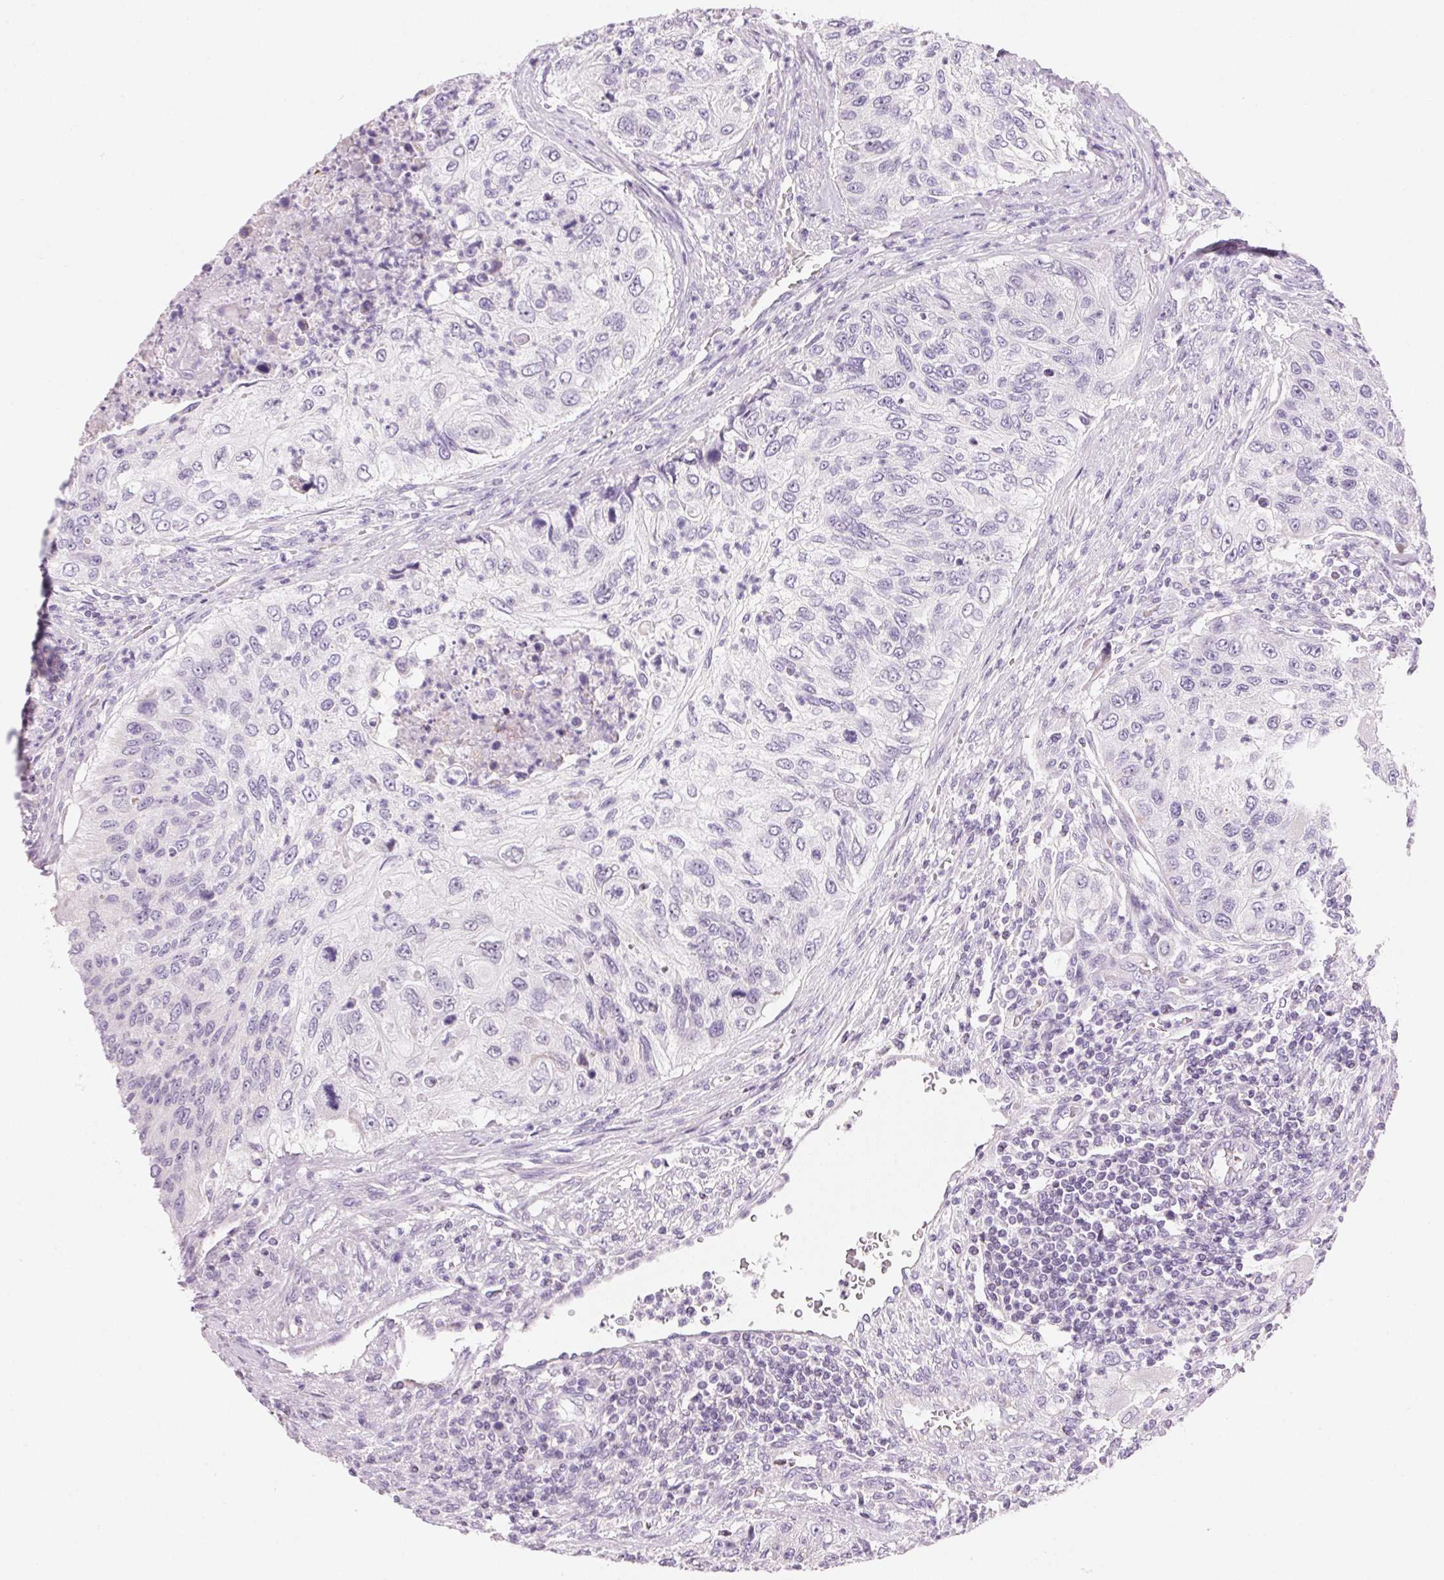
{"staining": {"intensity": "negative", "quantity": "none", "location": "none"}, "tissue": "urothelial cancer", "cell_type": "Tumor cells", "image_type": "cancer", "snomed": [{"axis": "morphology", "description": "Urothelial carcinoma, High grade"}, {"axis": "topography", "description": "Urinary bladder"}], "caption": "Tumor cells are negative for brown protein staining in urothelial carcinoma (high-grade).", "gene": "CYP11B1", "patient": {"sex": "female", "age": 60}}